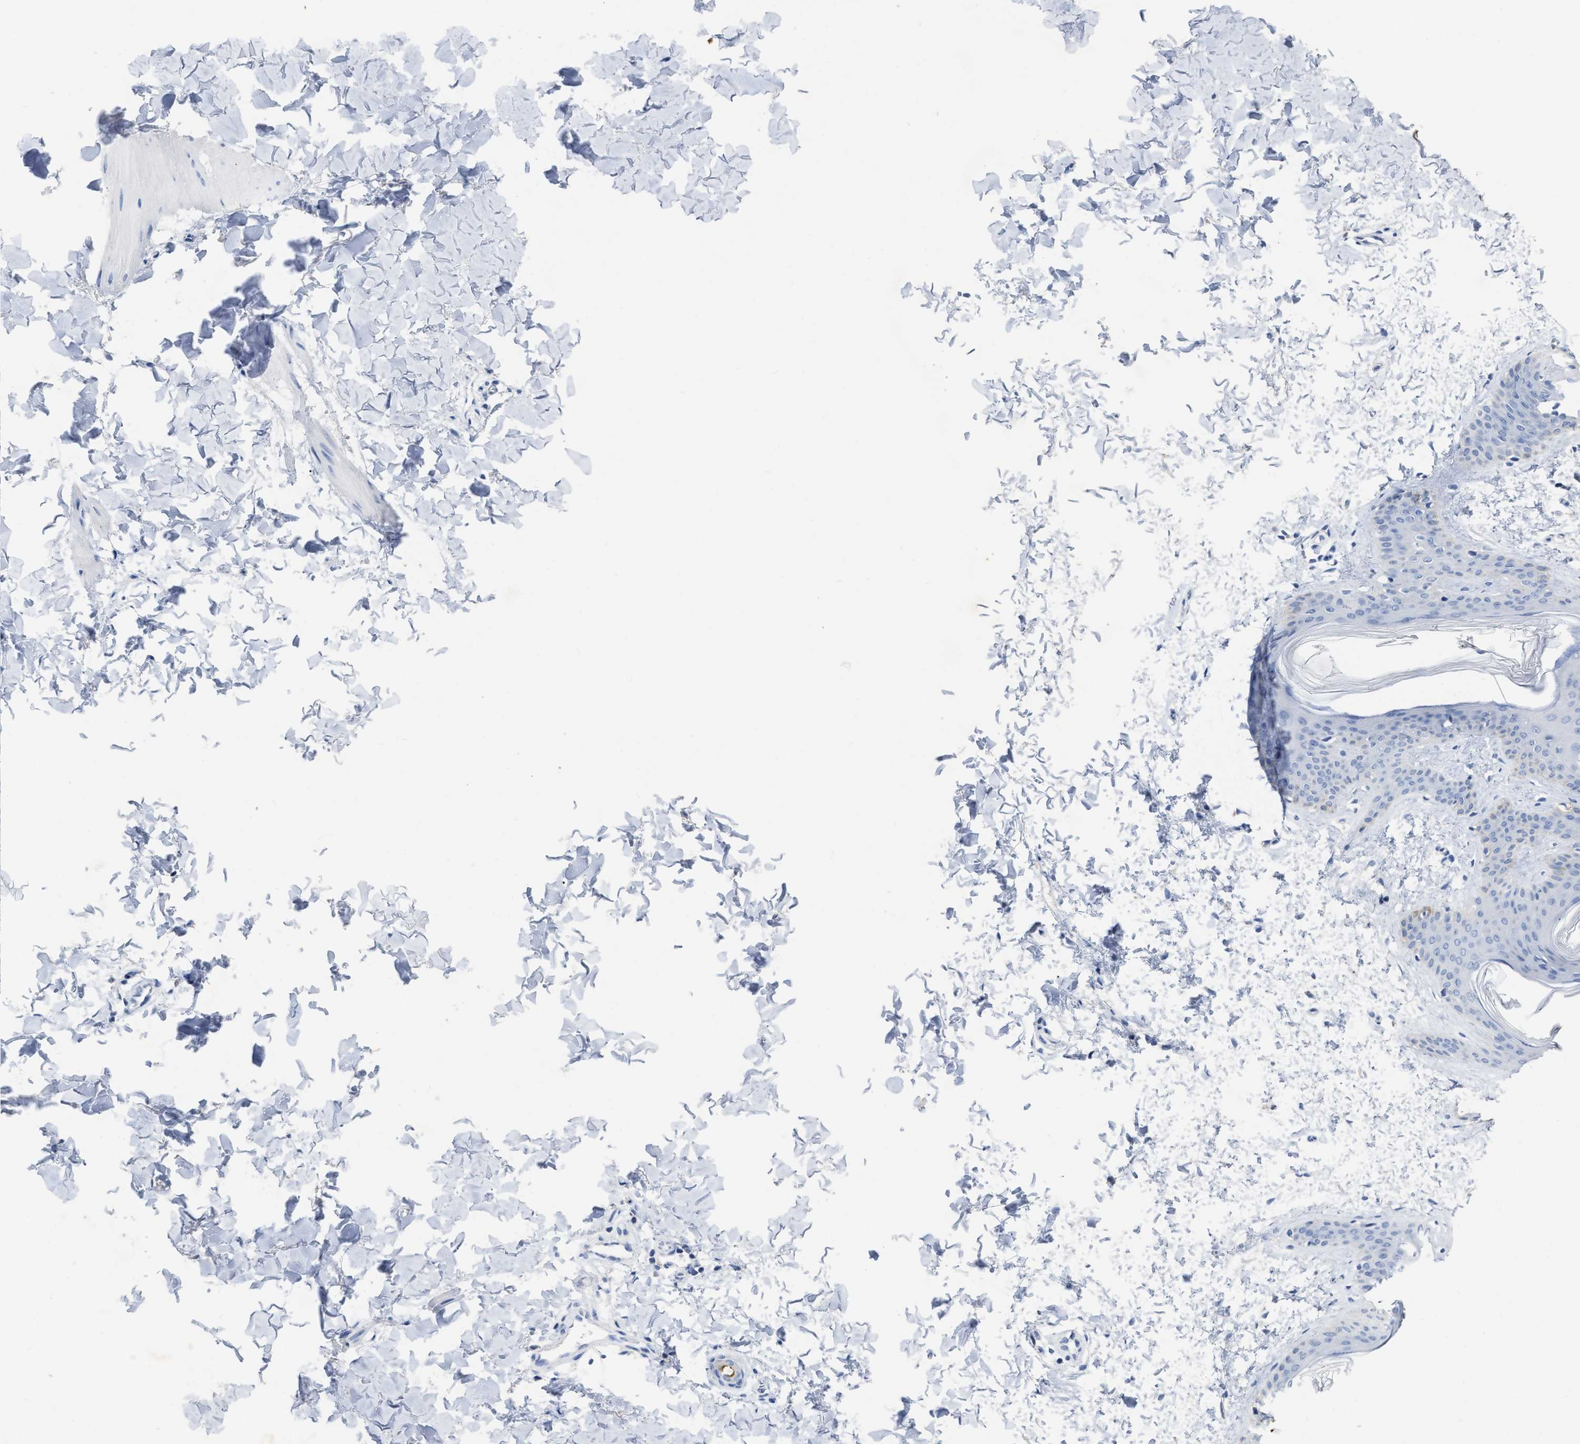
{"staining": {"intensity": "negative", "quantity": "none", "location": "none"}, "tissue": "skin", "cell_type": "Fibroblasts", "image_type": "normal", "snomed": [{"axis": "morphology", "description": "Normal tissue, NOS"}, {"axis": "topography", "description": "Skin"}], "caption": "Protein analysis of unremarkable skin exhibits no significant staining in fibroblasts.", "gene": "CEACAM5", "patient": {"sex": "female", "age": 17}}